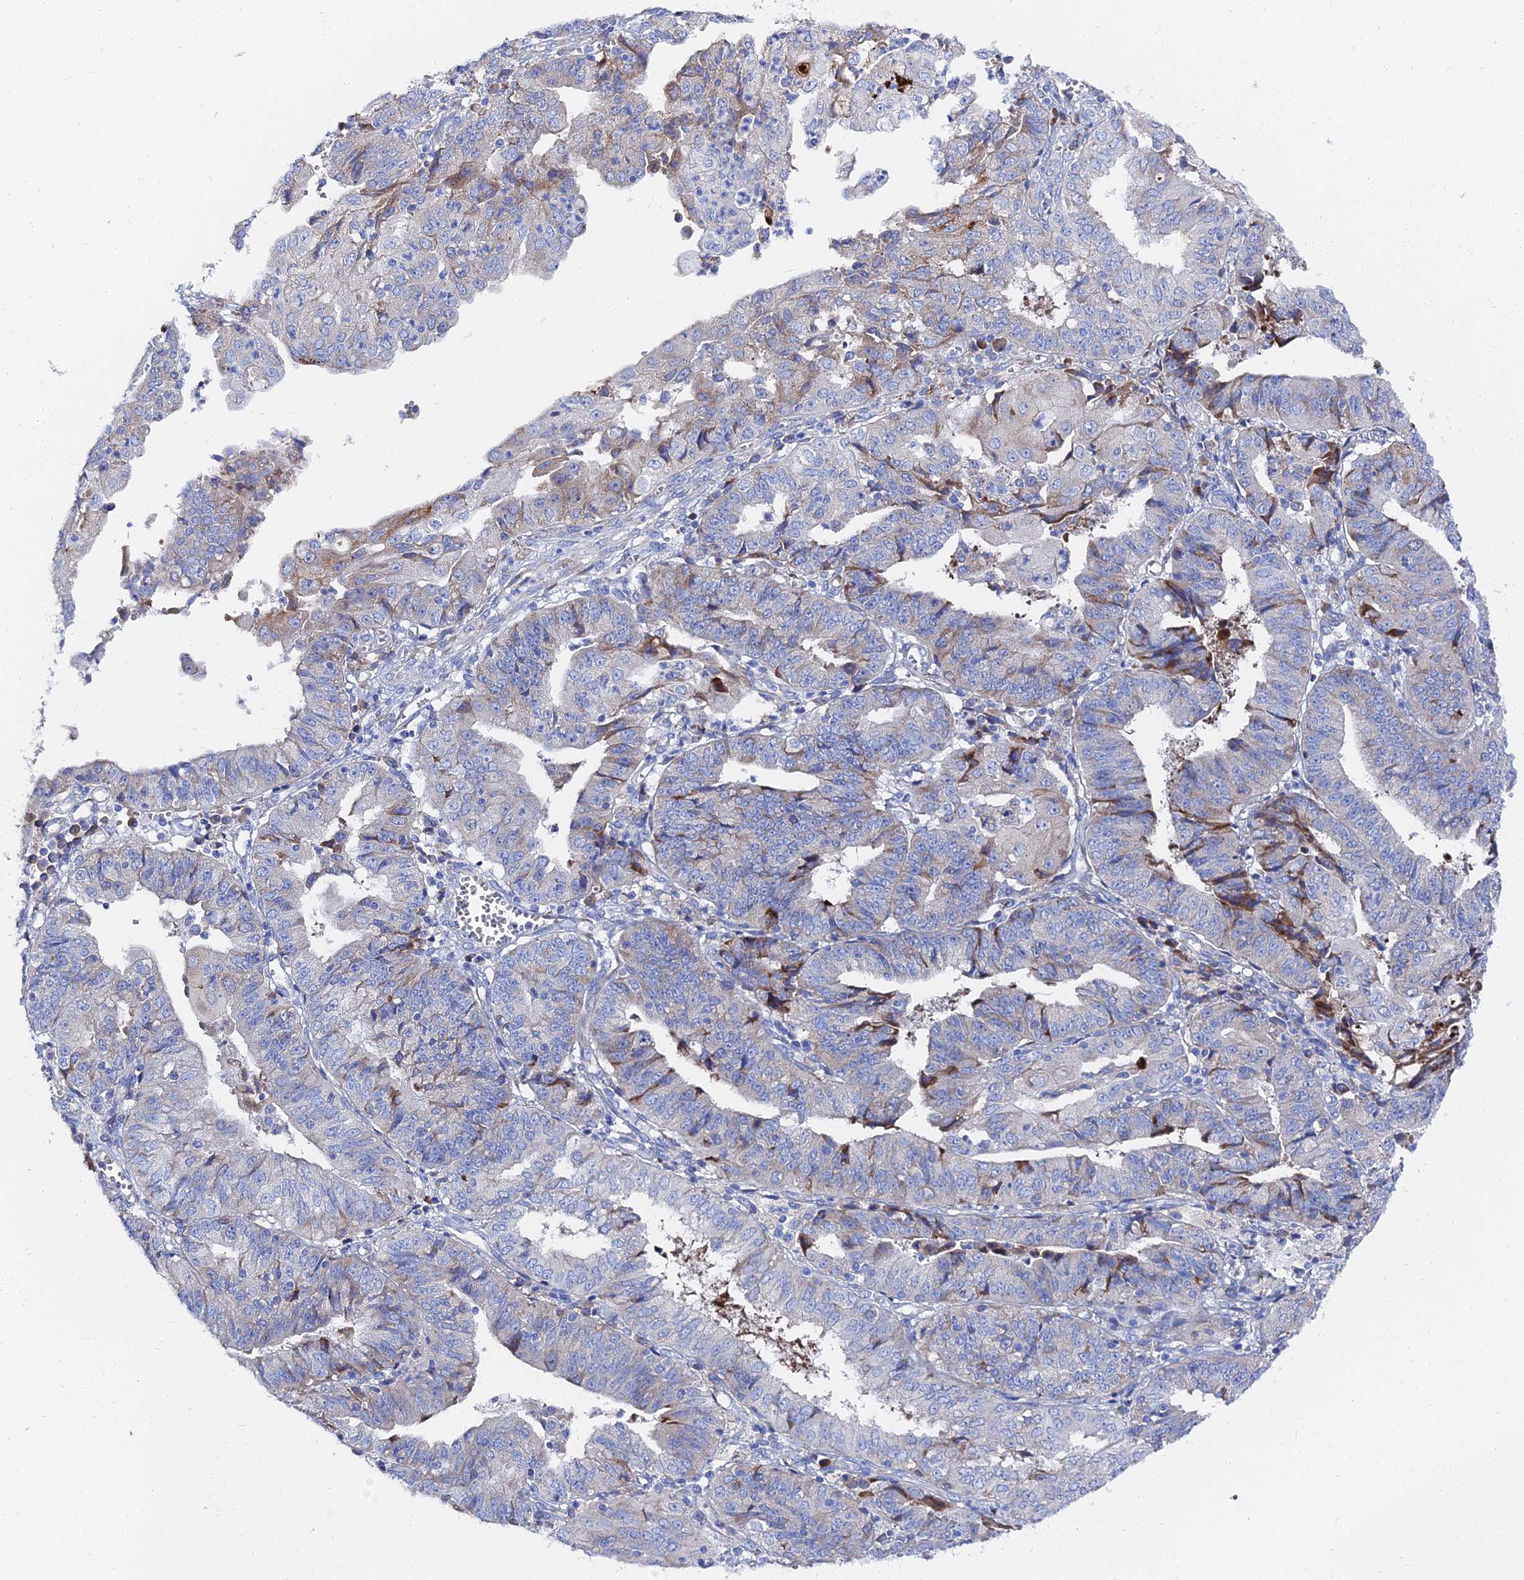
{"staining": {"intensity": "weak", "quantity": "<25%", "location": "cytoplasmic/membranous"}, "tissue": "endometrial cancer", "cell_type": "Tumor cells", "image_type": "cancer", "snomed": [{"axis": "morphology", "description": "Adenocarcinoma, NOS"}, {"axis": "topography", "description": "Endometrium"}], "caption": "Protein analysis of adenocarcinoma (endometrial) reveals no significant staining in tumor cells.", "gene": "PTTG1", "patient": {"sex": "female", "age": 56}}